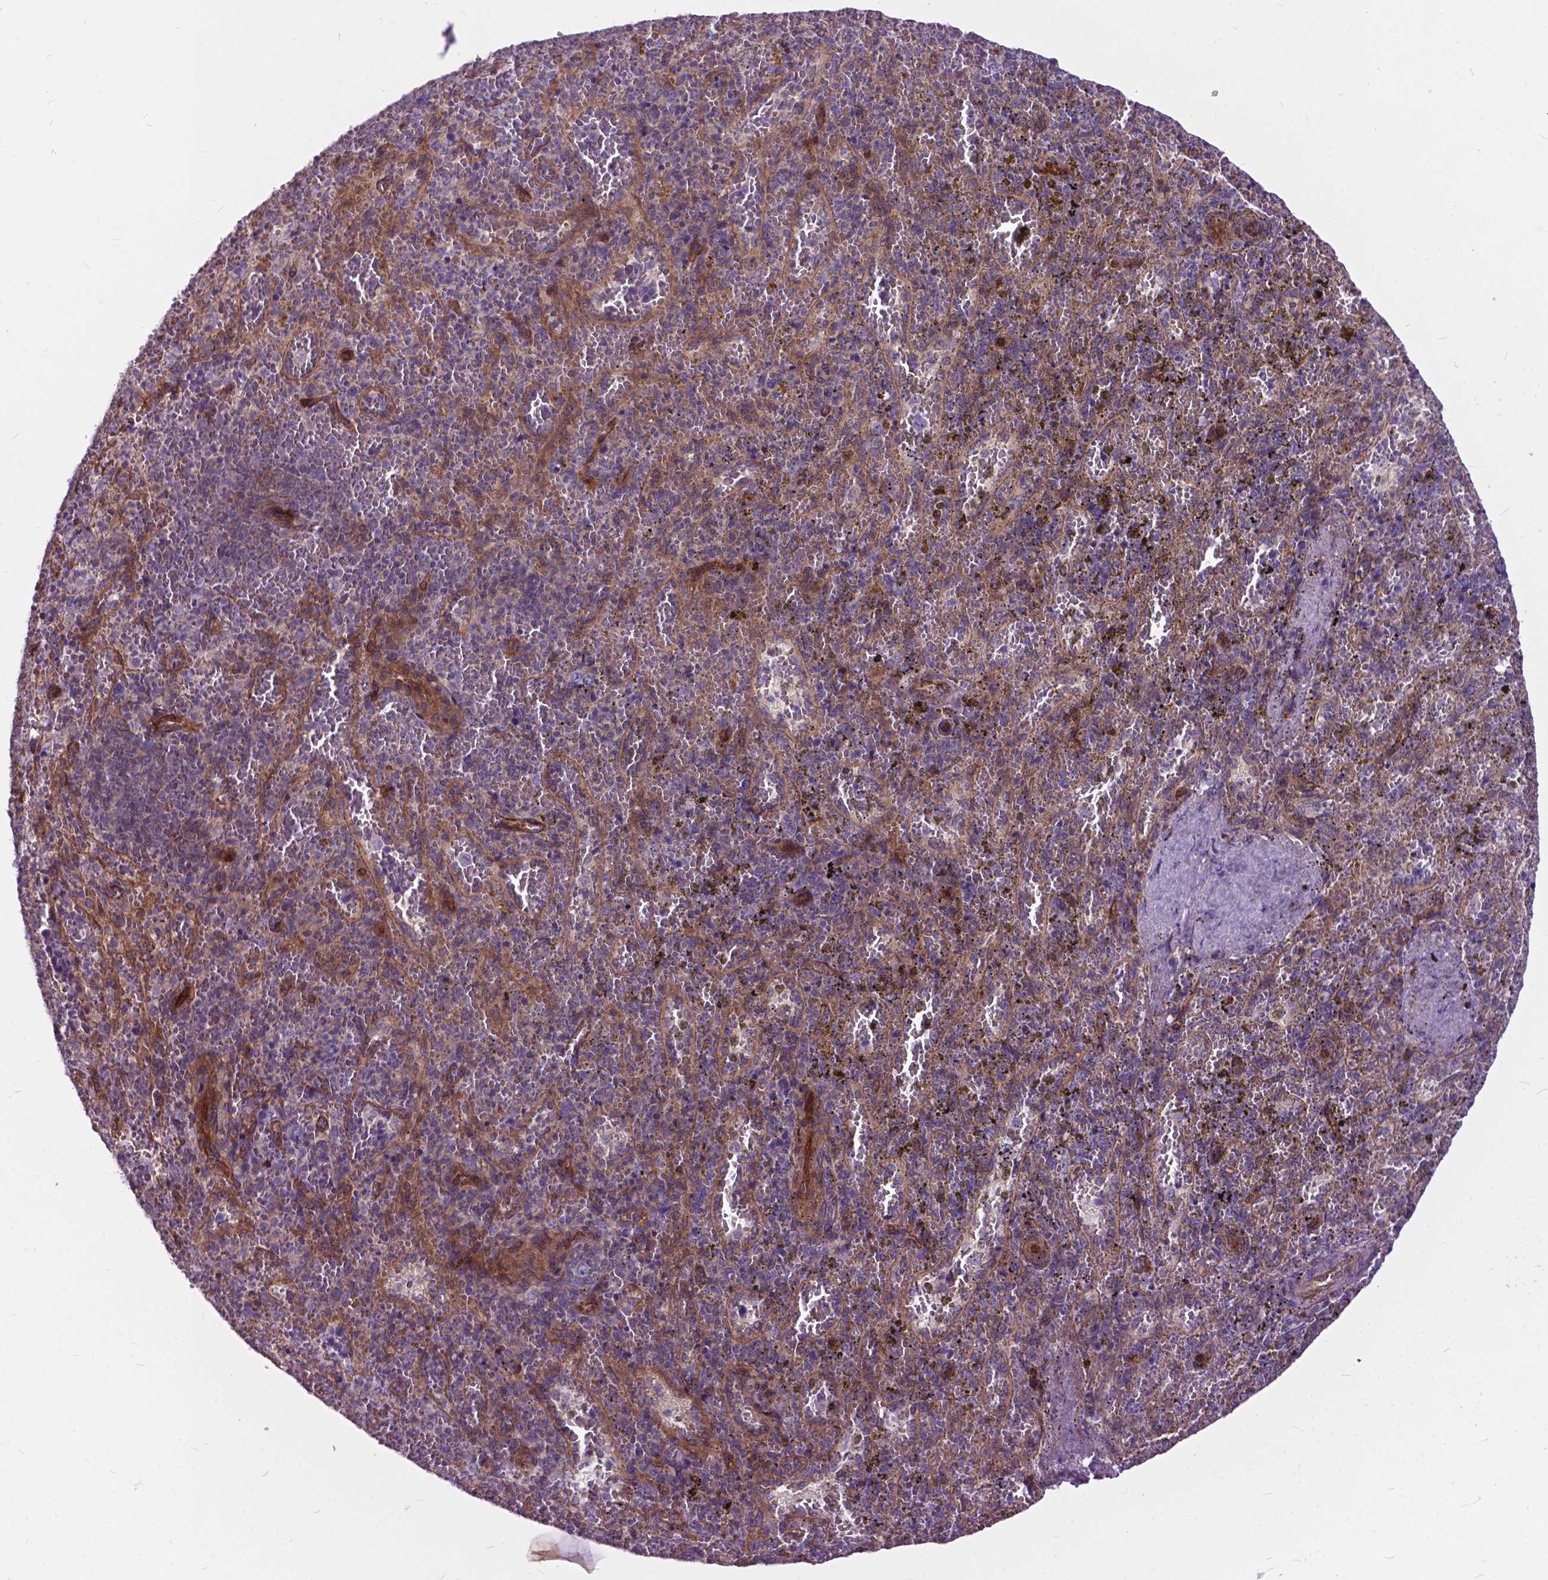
{"staining": {"intensity": "weak", "quantity": "25%-75%", "location": "cytoplasmic/membranous"}, "tissue": "spleen", "cell_type": "Cells in red pulp", "image_type": "normal", "snomed": [{"axis": "morphology", "description": "Normal tissue, NOS"}, {"axis": "topography", "description": "Spleen"}], "caption": "Unremarkable spleen demonstrates weak cytoplasmic/membranous positivity in about 25%-75% of cells in red pulp, visualized by immunohistochemistry.", "gene": "FLT4", "patient": {"sex": "female", "age": 50}}